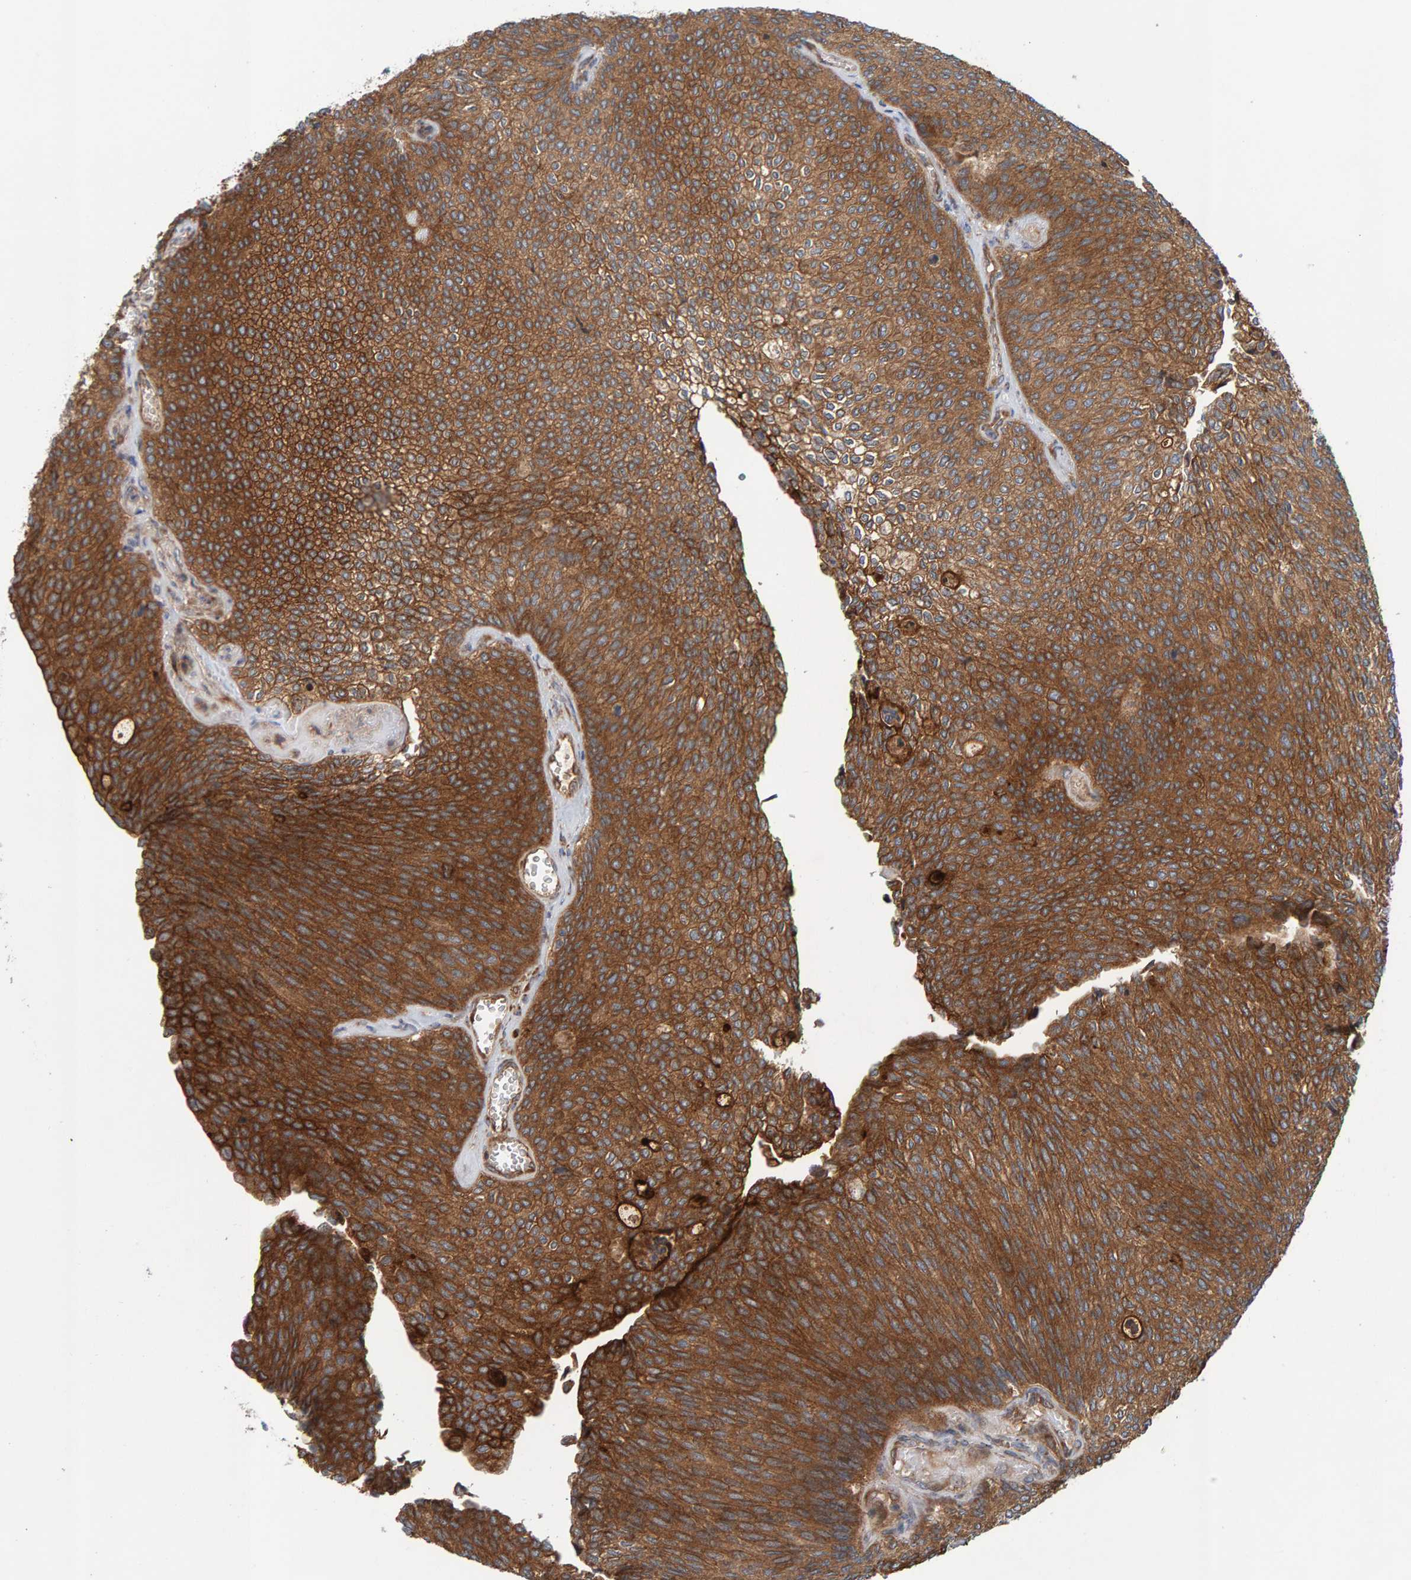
{"staining": {"intensity": "strong", "quantity": ">75%", "location": "cytoplasmic/membranous"}, "tissue": "urothelial cancer", "cell_type": "Tumor cells", "image_type": "cancer", "snomed": [{"axis": "morphology", "description": "Urothelial carcinoma, Low grade"}, {"axis": "topography", "description": "Urinary bladder"}], "caption": "Human low-grade urothelial carcinoma stained with a protein marker displays strong staining in tumor cells.", "gene": "BAIAP2", "patient": {"sex": "female", "age": 79}}